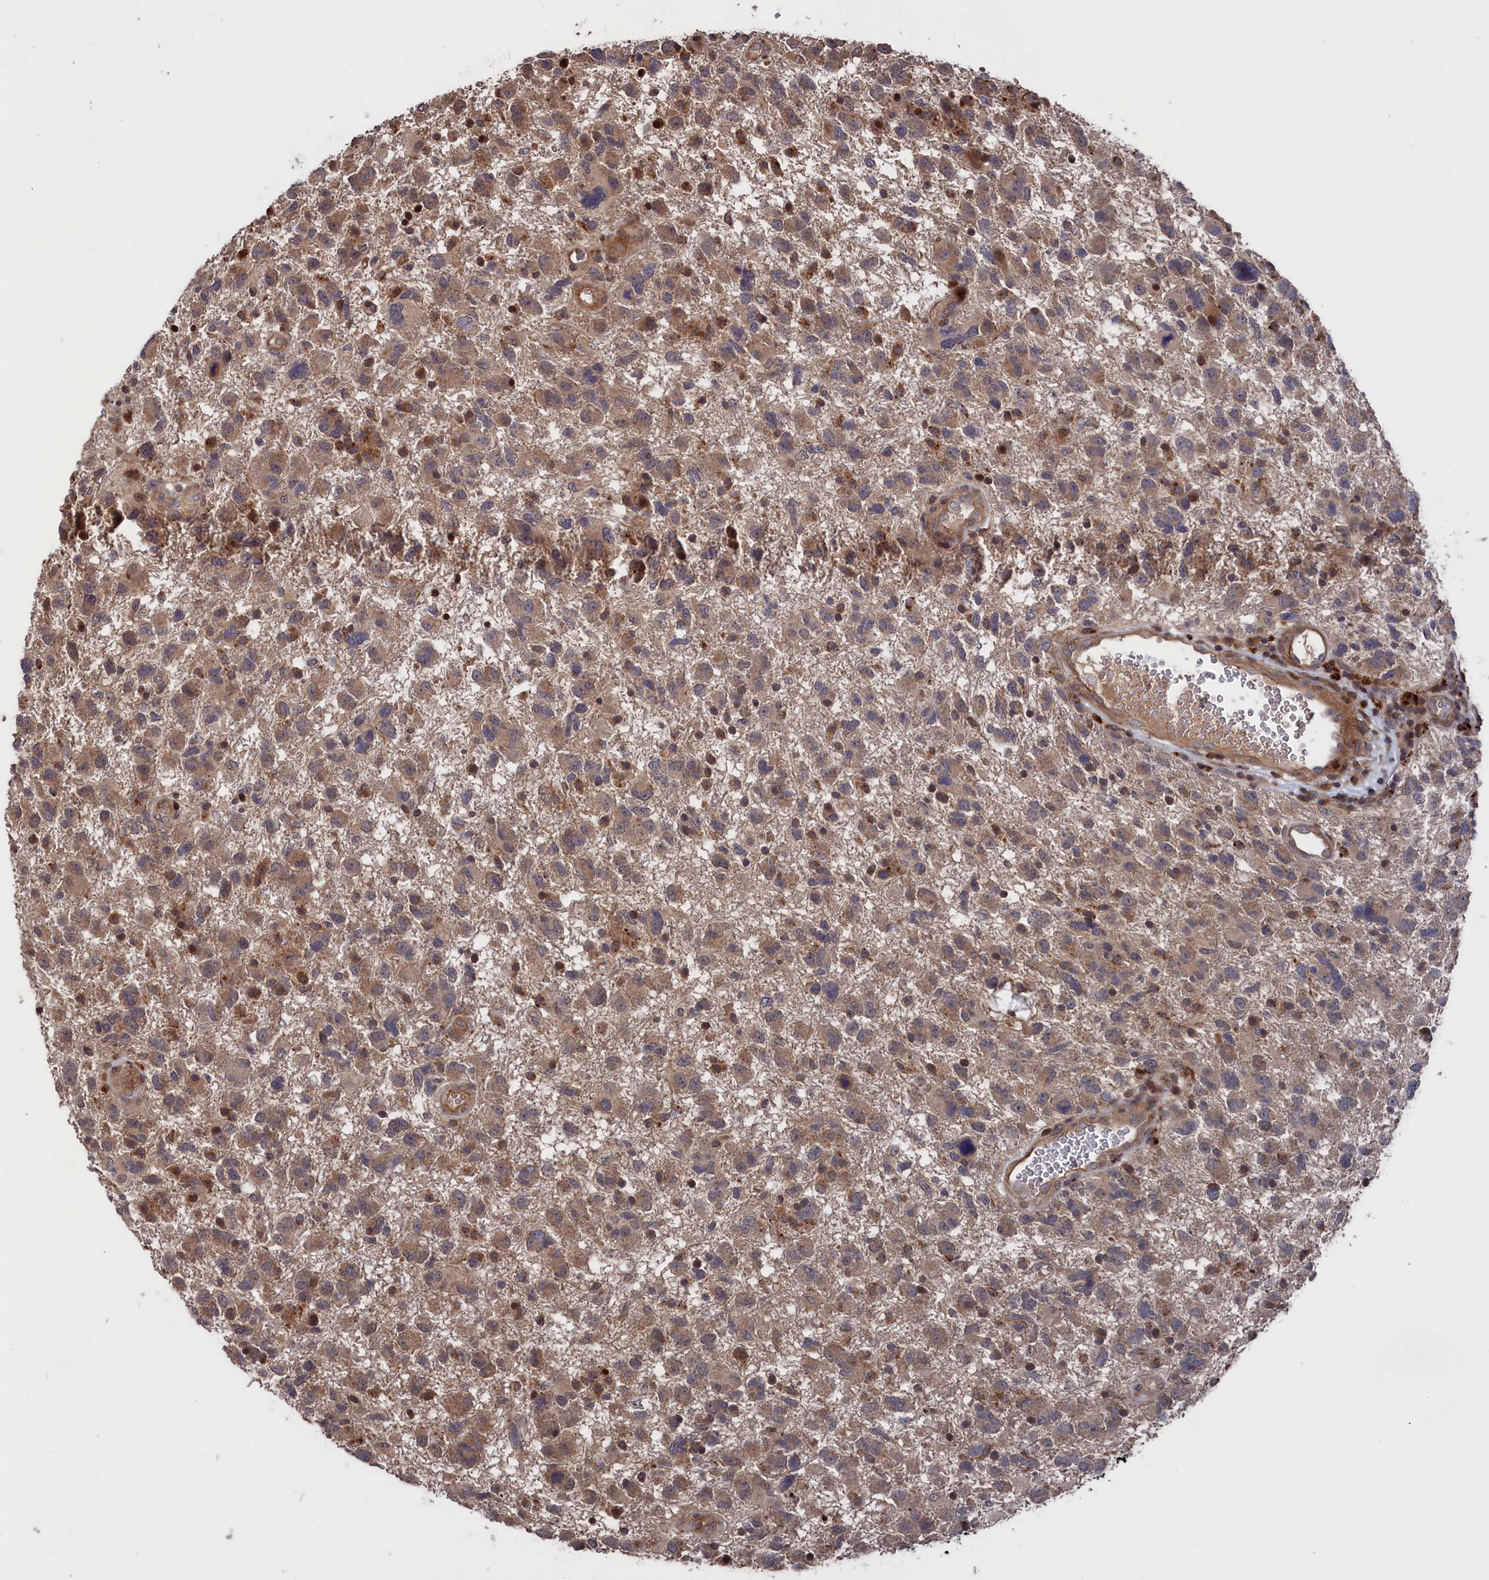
{"staining": {"intensity": "moderate", "quantity": ">75%", "location": "cytoplasmic/membranous"}, "tissue": "glioma", "cell_type": "Tumor cells", "image_type": "cancer", "snomed": [{"axis": "morphology", "description": "Glioma, malignant, High grade"}, {"axis": "topography", "description": "Brain"}], "caption": "Brown immunohistochemical staining in human malignant high-grade glioma shows moderate cytoplasmic/membranous staining in approximately >75% of tumor cells.", "gene": "PLA2G15", "patient": {"sex": "male", "age": 61}}